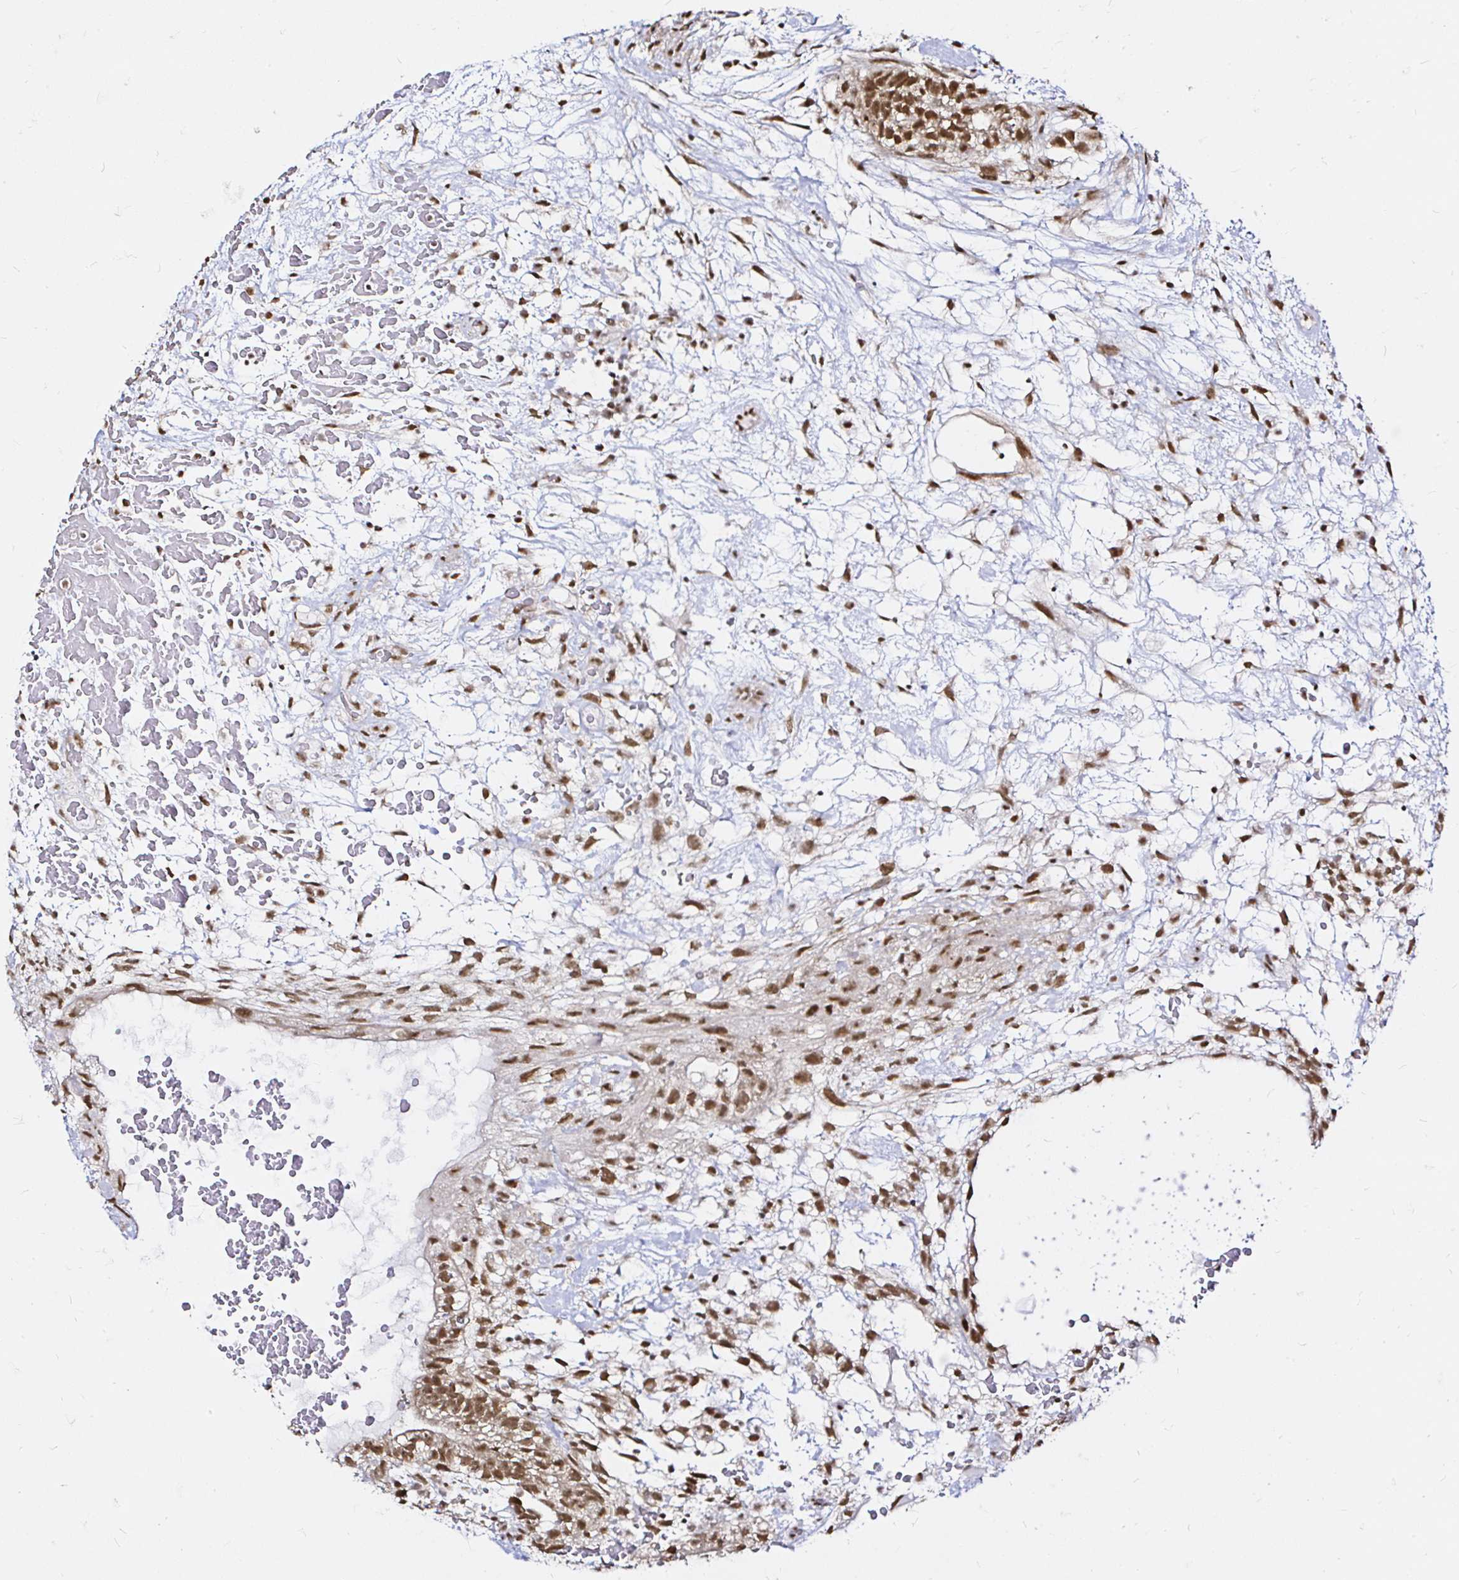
{"staining": {"intensity": "moderate", "quantity": ">75%", "location": "nuclear"}, "tissue": "testis cancer", "cell_type": "Tumor cells", "image_type": "cancer", "snomed": [{"axis": "morphology", "description": "Normal tissue, NOS"}, {"axis": "morphology", "description": "Carcinoma, Embryonal, NOS"}, {"axis": "topography", "description": "Testis"}], "caption": "Tumor cells display medium levels of moderate nuclear expression in about >75% of cells in human testis cancer (embryonal carcinoma).", "gene": "SNRPC", "patient": {"sex": "male", "age": 32}}